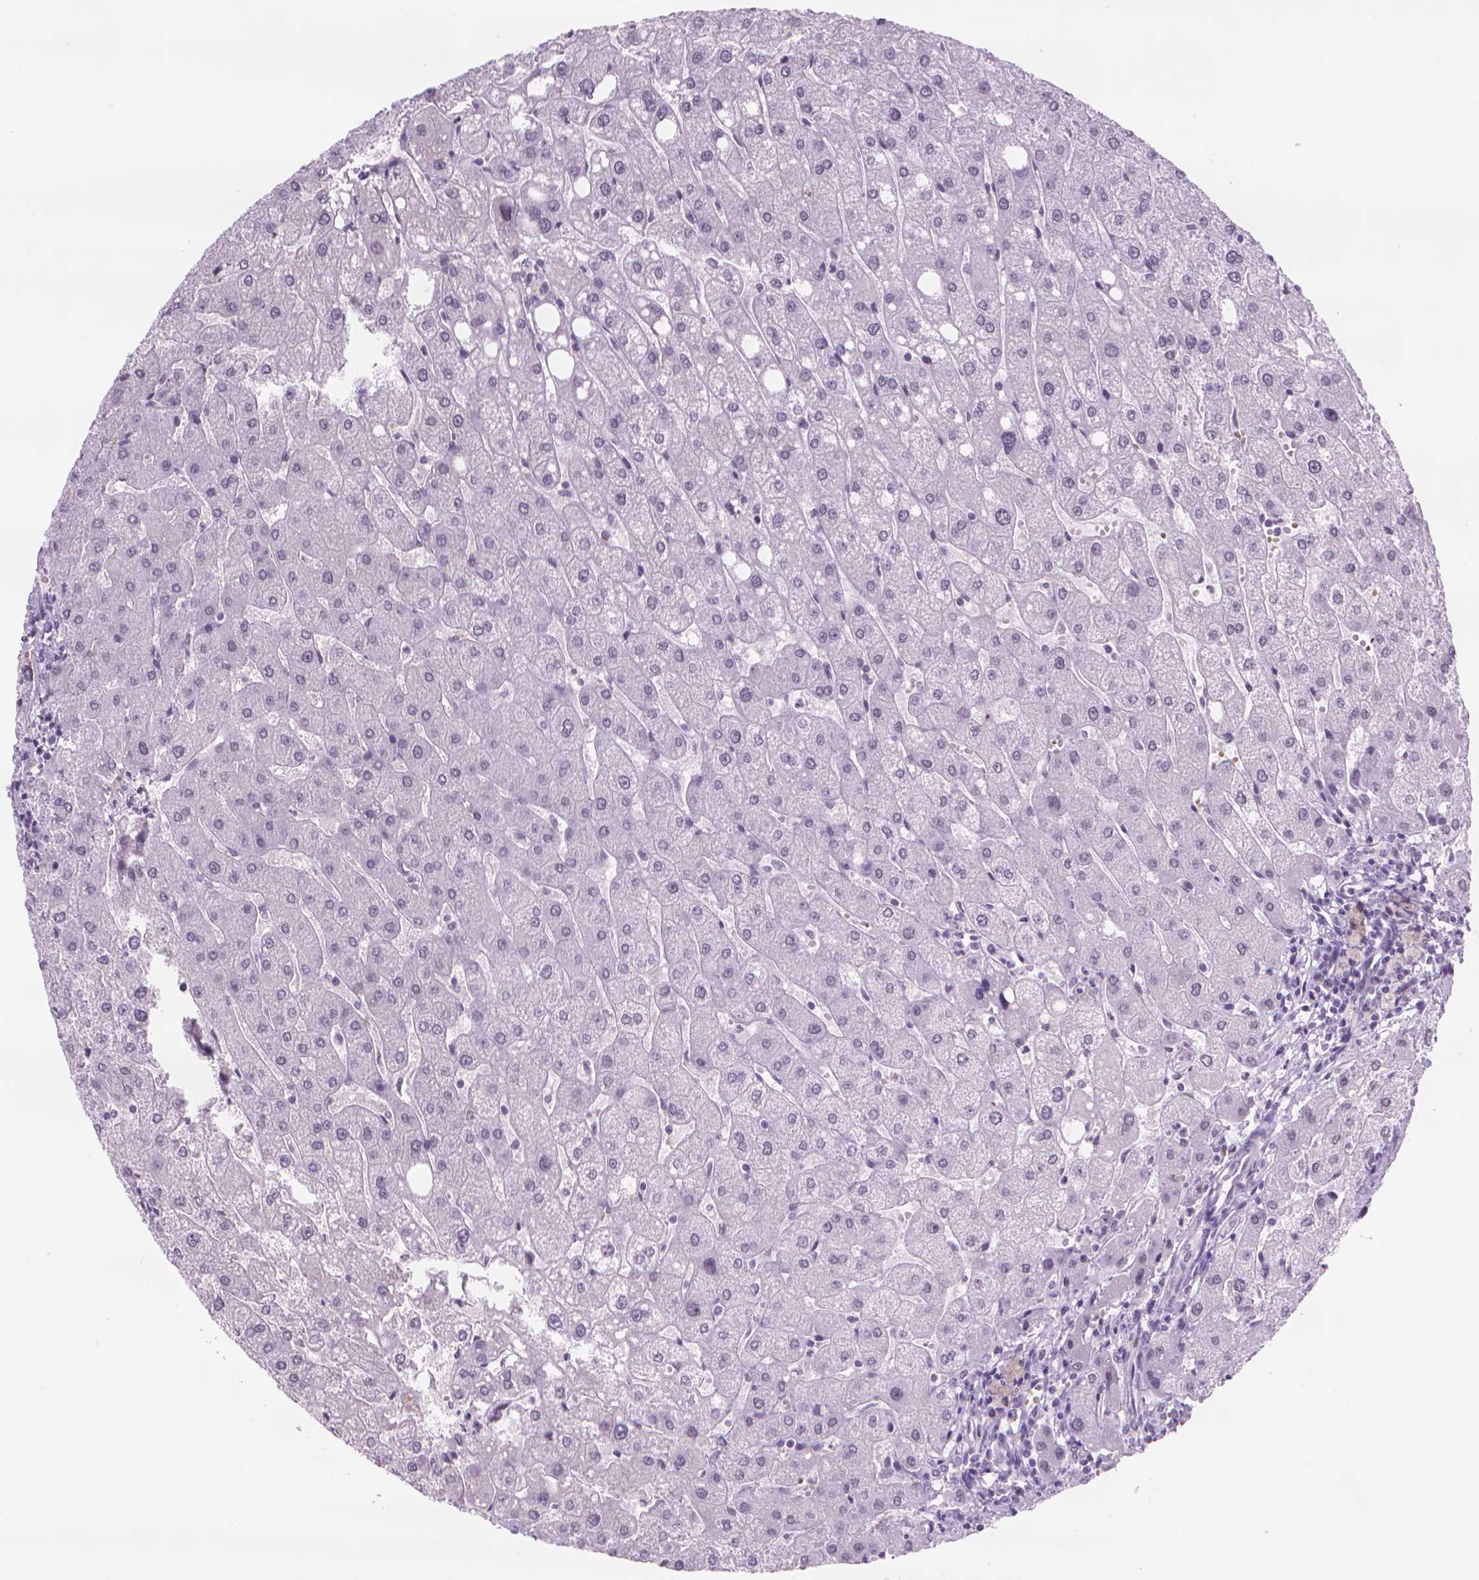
{"staining": {"intensity": "negative", "quantity": "none", "location": "none"}, "tissue": "liver", "cell_type": "Cholangiocytes", "image_type": "normal", "snomed": [{"axis": "morphology", "description": "Normal tissue, NOS"}, {"axis": "topography", "description": "Liver"}], "caption": "Immunohistochemistry (IHC) of benign liver demonstrates no expression in cholangiocytes.", "gene": "POLR3D", "patient": {"sex": "male", "age": 67}}